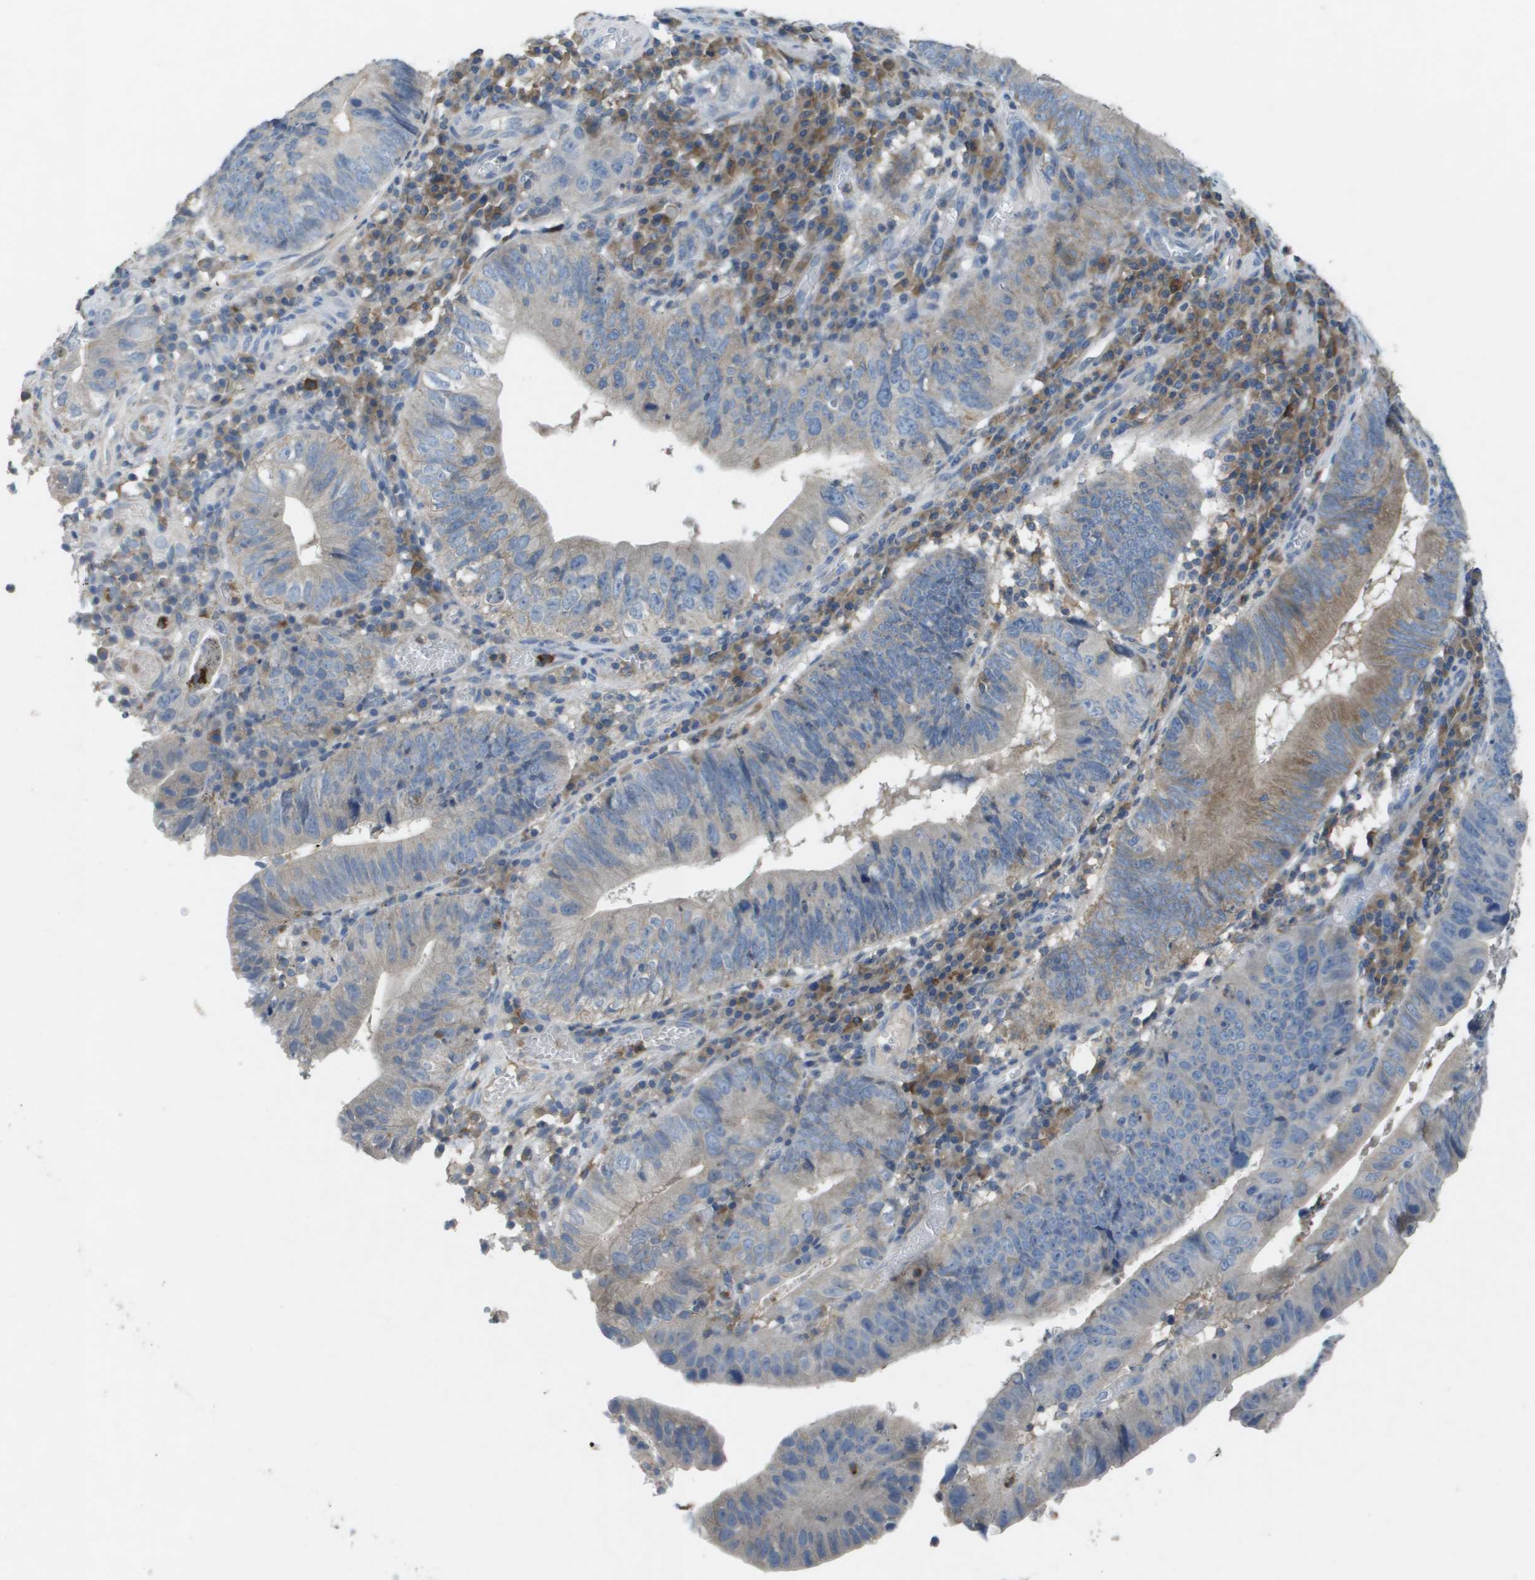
{"staining": {"intensity": "moderate", "quantity": "<25%", "location": "cytoplasmic/membranous"}, "tissue": "stomach cancer", "cell_type": "Tumor cells", "image_type": "cancer", "snomed": [{"axis": "morphology", "description": "Adenocarcinoma, NOS"}, {"axis": "topography", "description": "Stomach"}], "caption": "Approximately <25% of tumor cells in human adenocarcinoma (stomach) demonstrate moderate cytoplasmic/membranous protein positivity as visualized by brown immunohistochemical staining.", "gene": "CLCA4", "patient": {"sex": "male", "age": 59}}